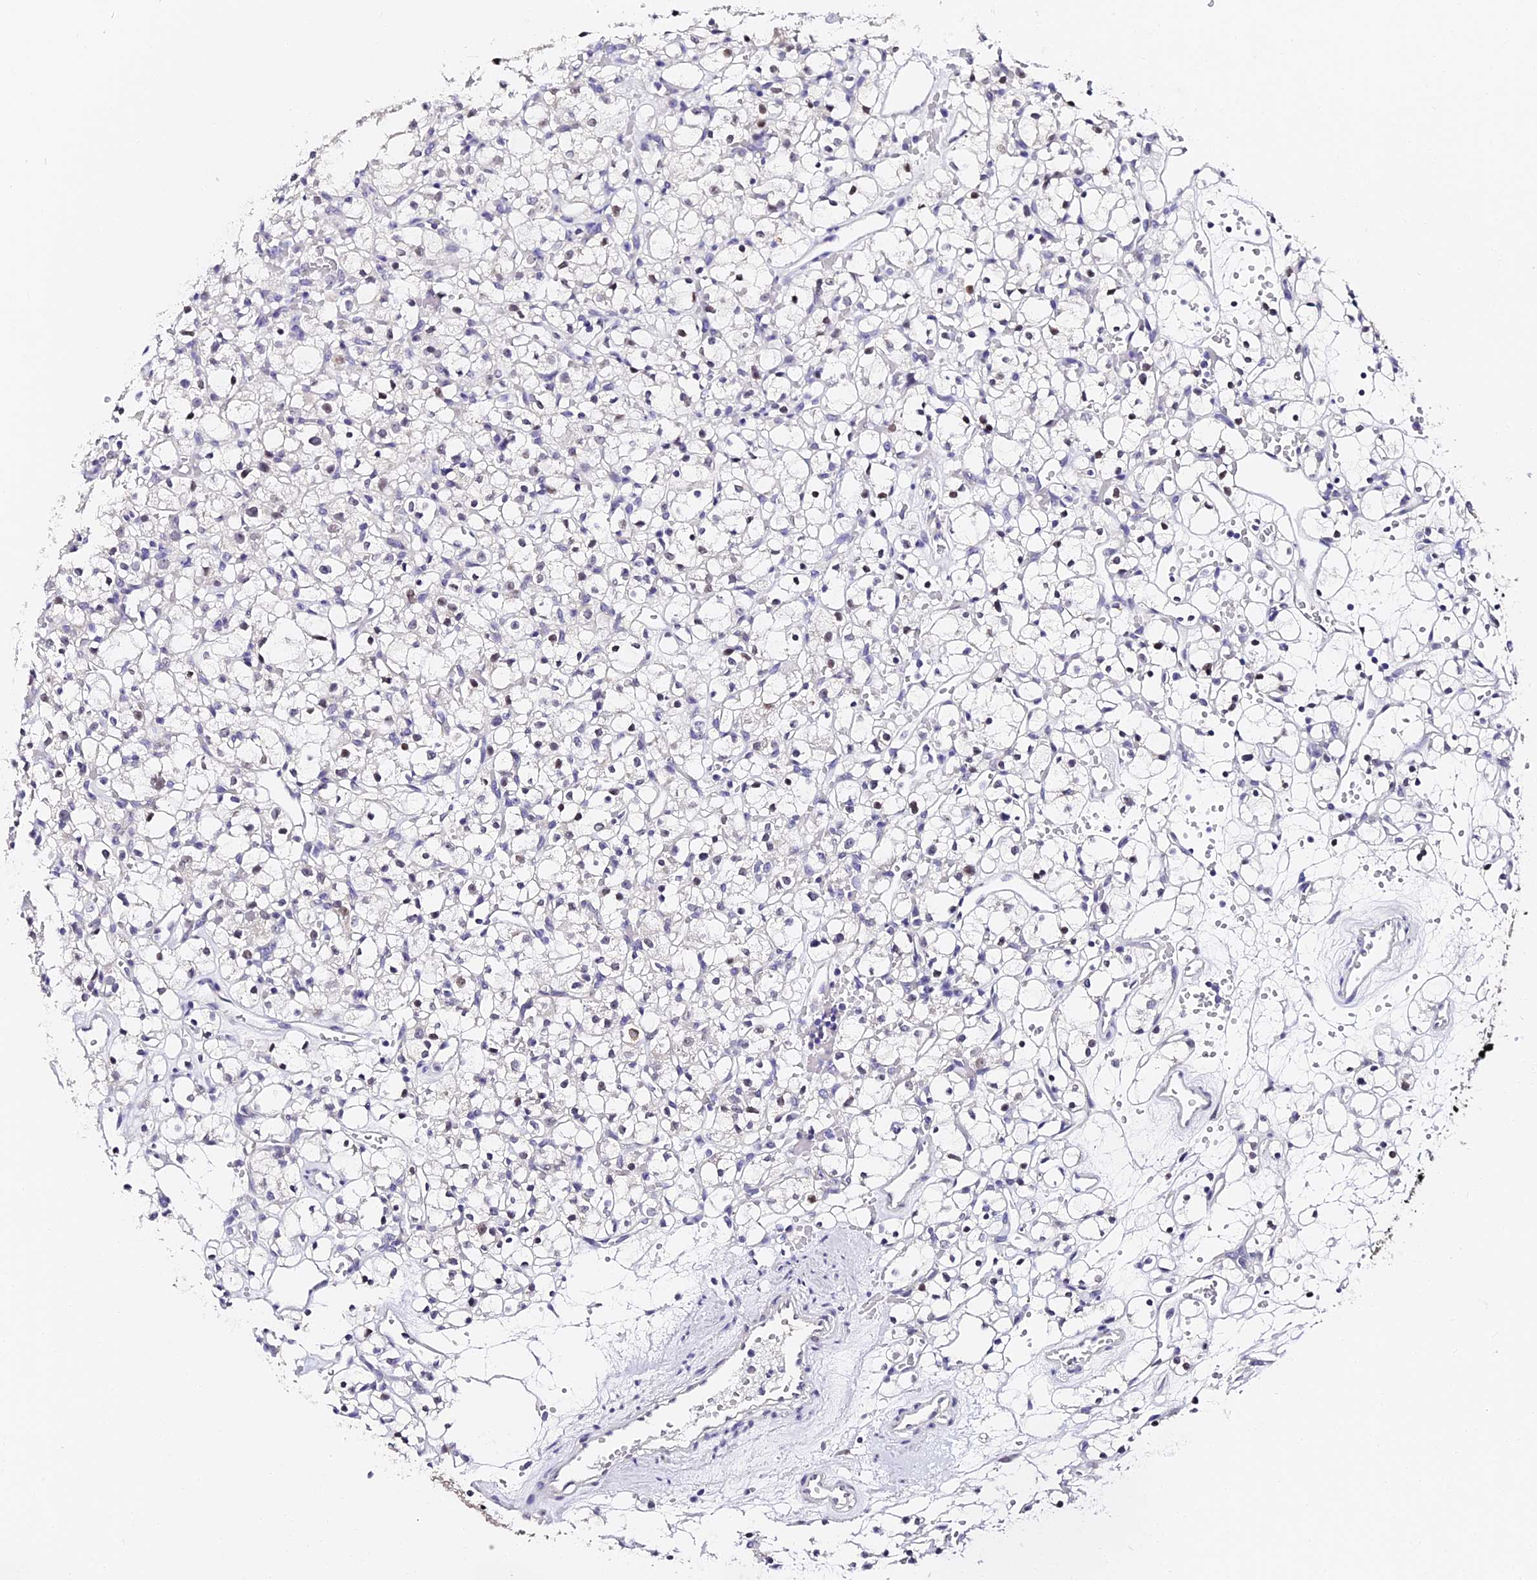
{"staining": {"intensity": "negative", "quantity": "none", "location": "none"}, "tissue": "renal cancer", "cell_type": "Tumor cells", "image_type": "cancer", "snomed": [{"axis": "morphology", "description": "Adenocarcinoma, NOS"}, {"axis": "topography", "description": "Kidney"}], "caption": "Renal cancer stained for a protein using immunohistochemistry demonstrates no positivity tumor cells.", "gene": "VPS33B", "patient": {"sex": "female", "age": 59}}